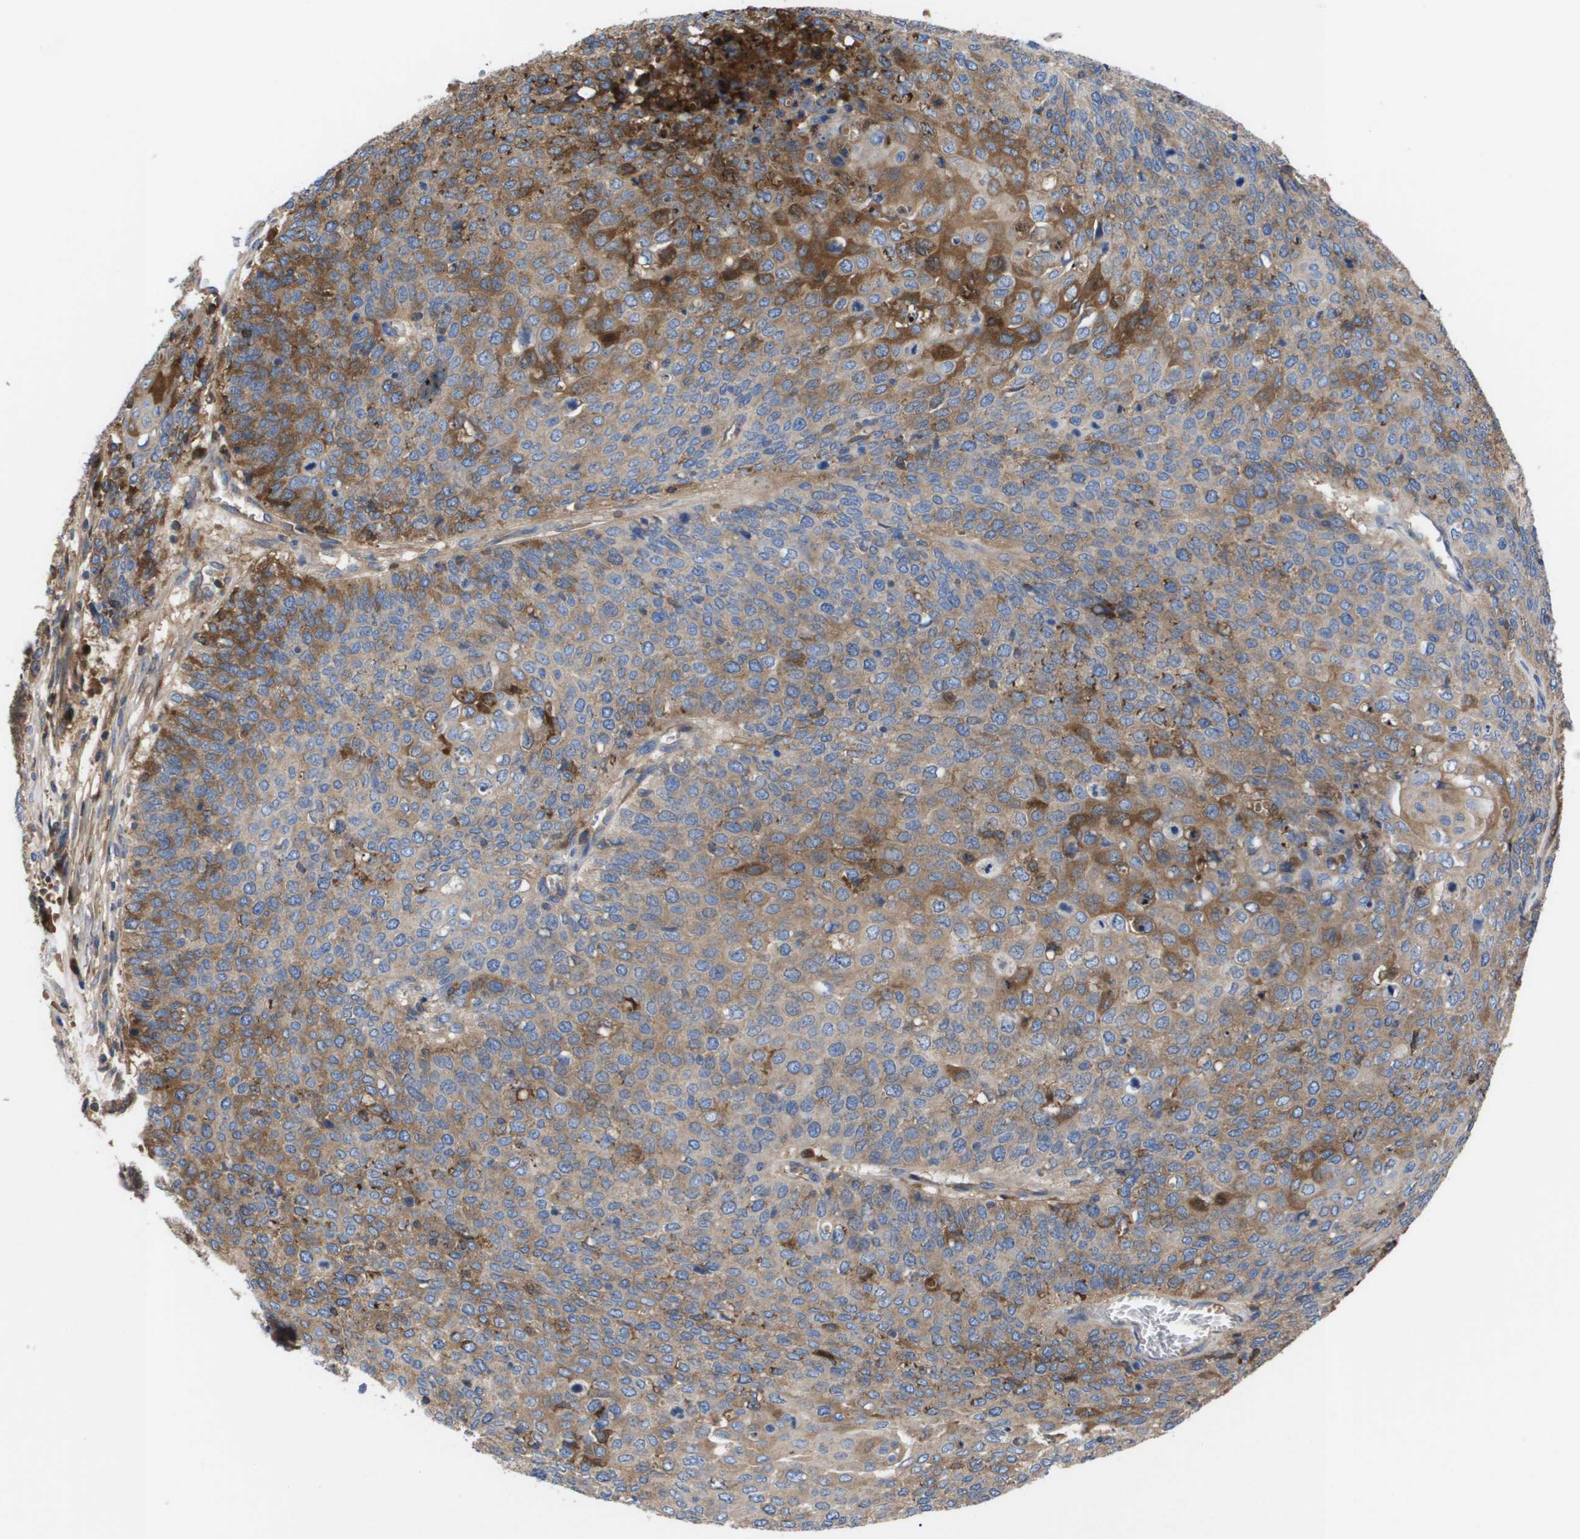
{"staining": {"intensity": "moderate", "quantity": "25%-75%", "location": "cytoplasmic/membranous"}, "tissue": "cervical cancer", "cell_type": "Tumor cells", "image_type": "cancer", "snomed": [{"axis": "morphology", "description": "Squamous cell carcinoma, NOS"}, {"axis": "topography", "description": "Cervix"}], "caption": "Immunohistochemistry staining of cervical cancer, which reveals medium levels of moderate cytoplasmic/membranous expression in approximately 25%-75% of tumor cells indicating moderate cytoplasmic/membranous protein expression. The staining was performed using DAB (brown) for protein detection and nuclei were counterstained in hematoxylin (blue).", "gene": "SERPINA6", "patient": {"sex": "female", "age": 39}}